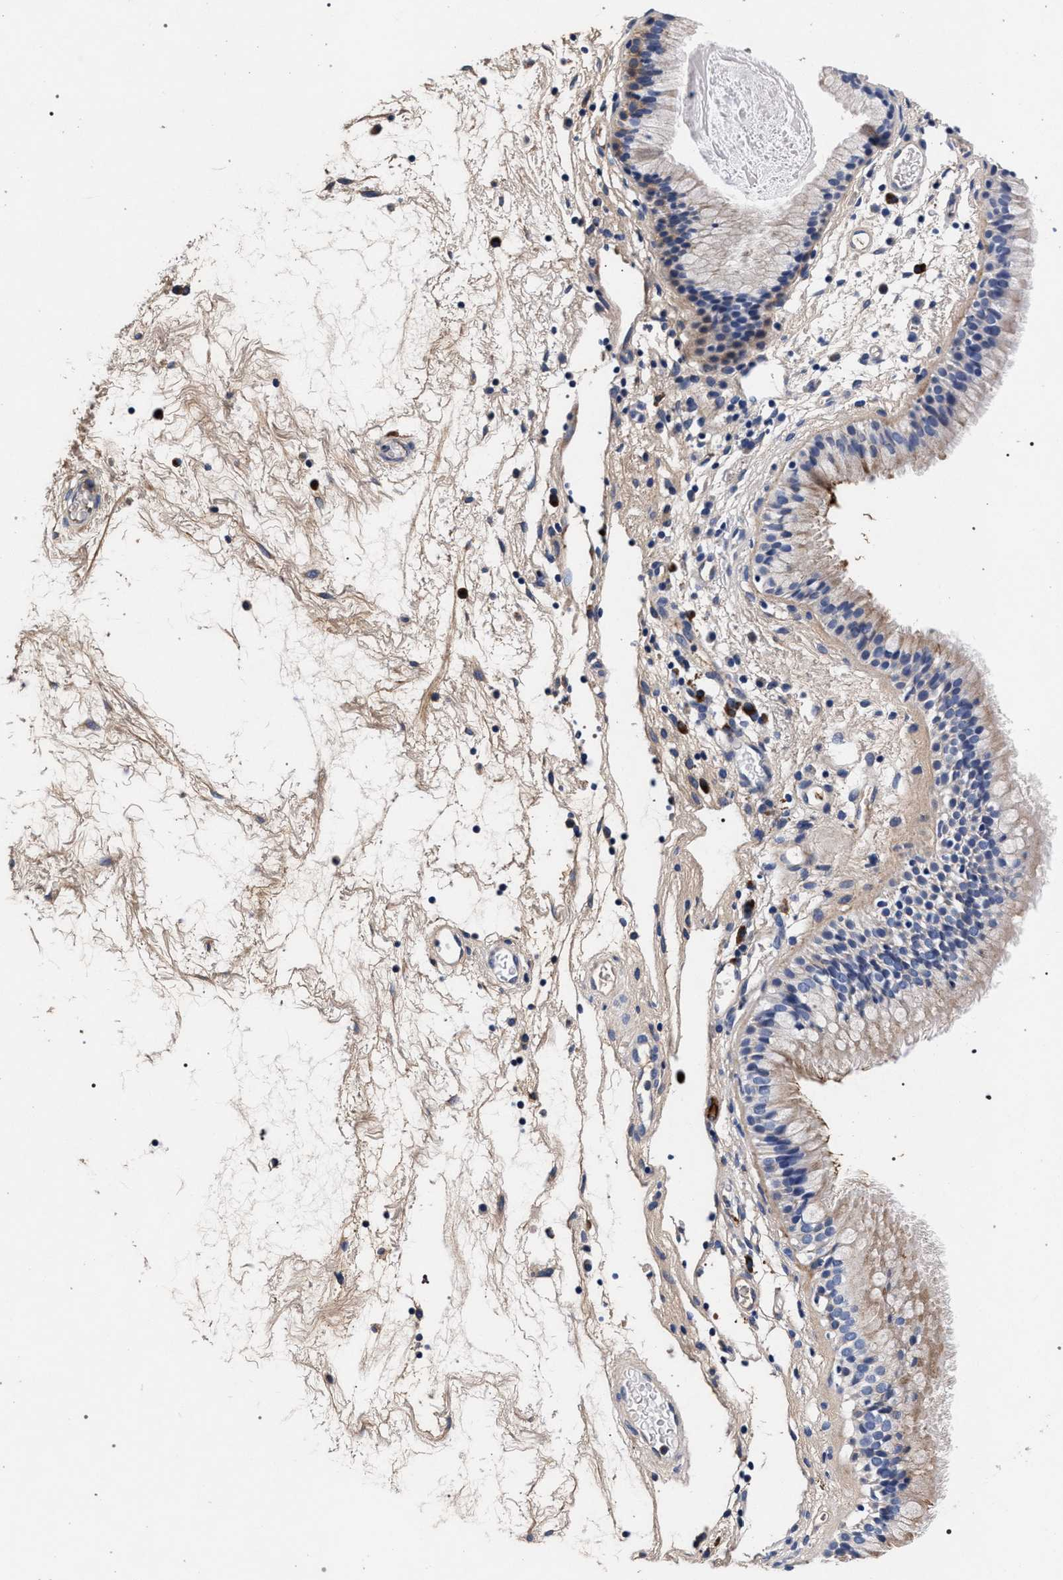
{"staining": {"intensity": "moderate", "quantity": "25%-75%", "location": "cytoplasmic/membranous"}, "tissue": "nasopharynx", "cell_type": "Respiratory epithelial cells", "image_type": "normal", "snomed": [{"axis": "morphology", "description": "Normal tissue, NOS"}, {"axis": "morphology", "description": "Inflammation, NOS"}, {"axis": "topography", "description": "Nasopharynx"}], "caption": "High-magnification brightfield microscopy of unremarkable nasopharynx stained with DAB (3,3'-diaminobenzidine) (brown) and counterstained with hematoxylin (blue). respiratory epithelial cells exhibit moderate cytoplasmic/membranous expression is identified in approximately25%-75% of cells.", "gene": "ACOX1", "patient": {"sex": "male", "age": 48}}